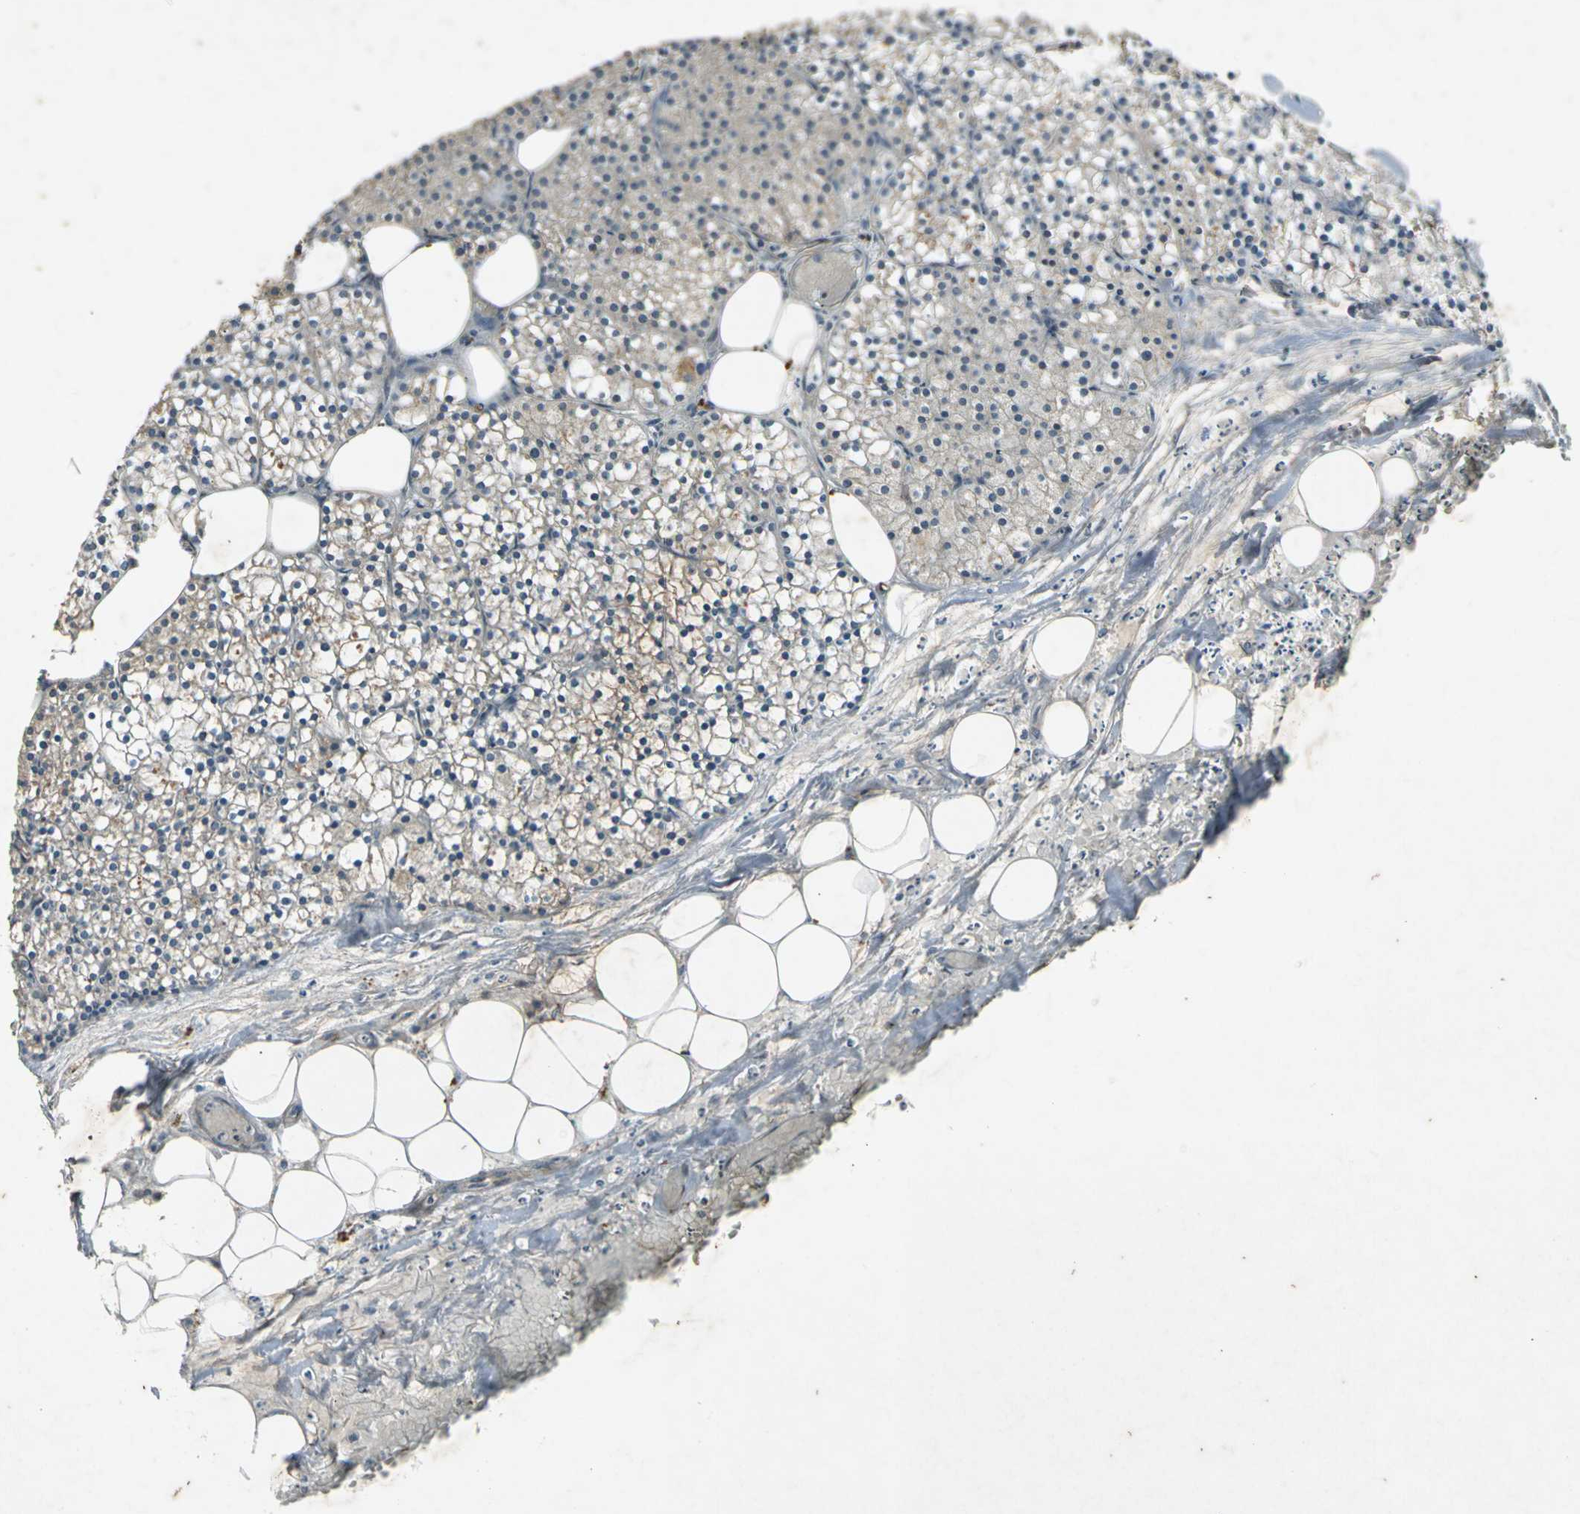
{"staining": {"intensity": "negative", "quantity": "none", "location": "none"}, "tissue": "parathyroid gland", "cell_type": "Glandular cells", "image_type": "normal", "snomed": [{"axis": "morphology", "description": "Normal tissue, NOS"}, {"axis": "topography", "description": "Parathyroid gland"}], "caption": "DAB immunohistochemical staining of unremarkable human parathyroid gland shows no significant positivity in glandular cells.", "gene": "NOTCH3", "patient": {"sex": "female", "age": 63}}